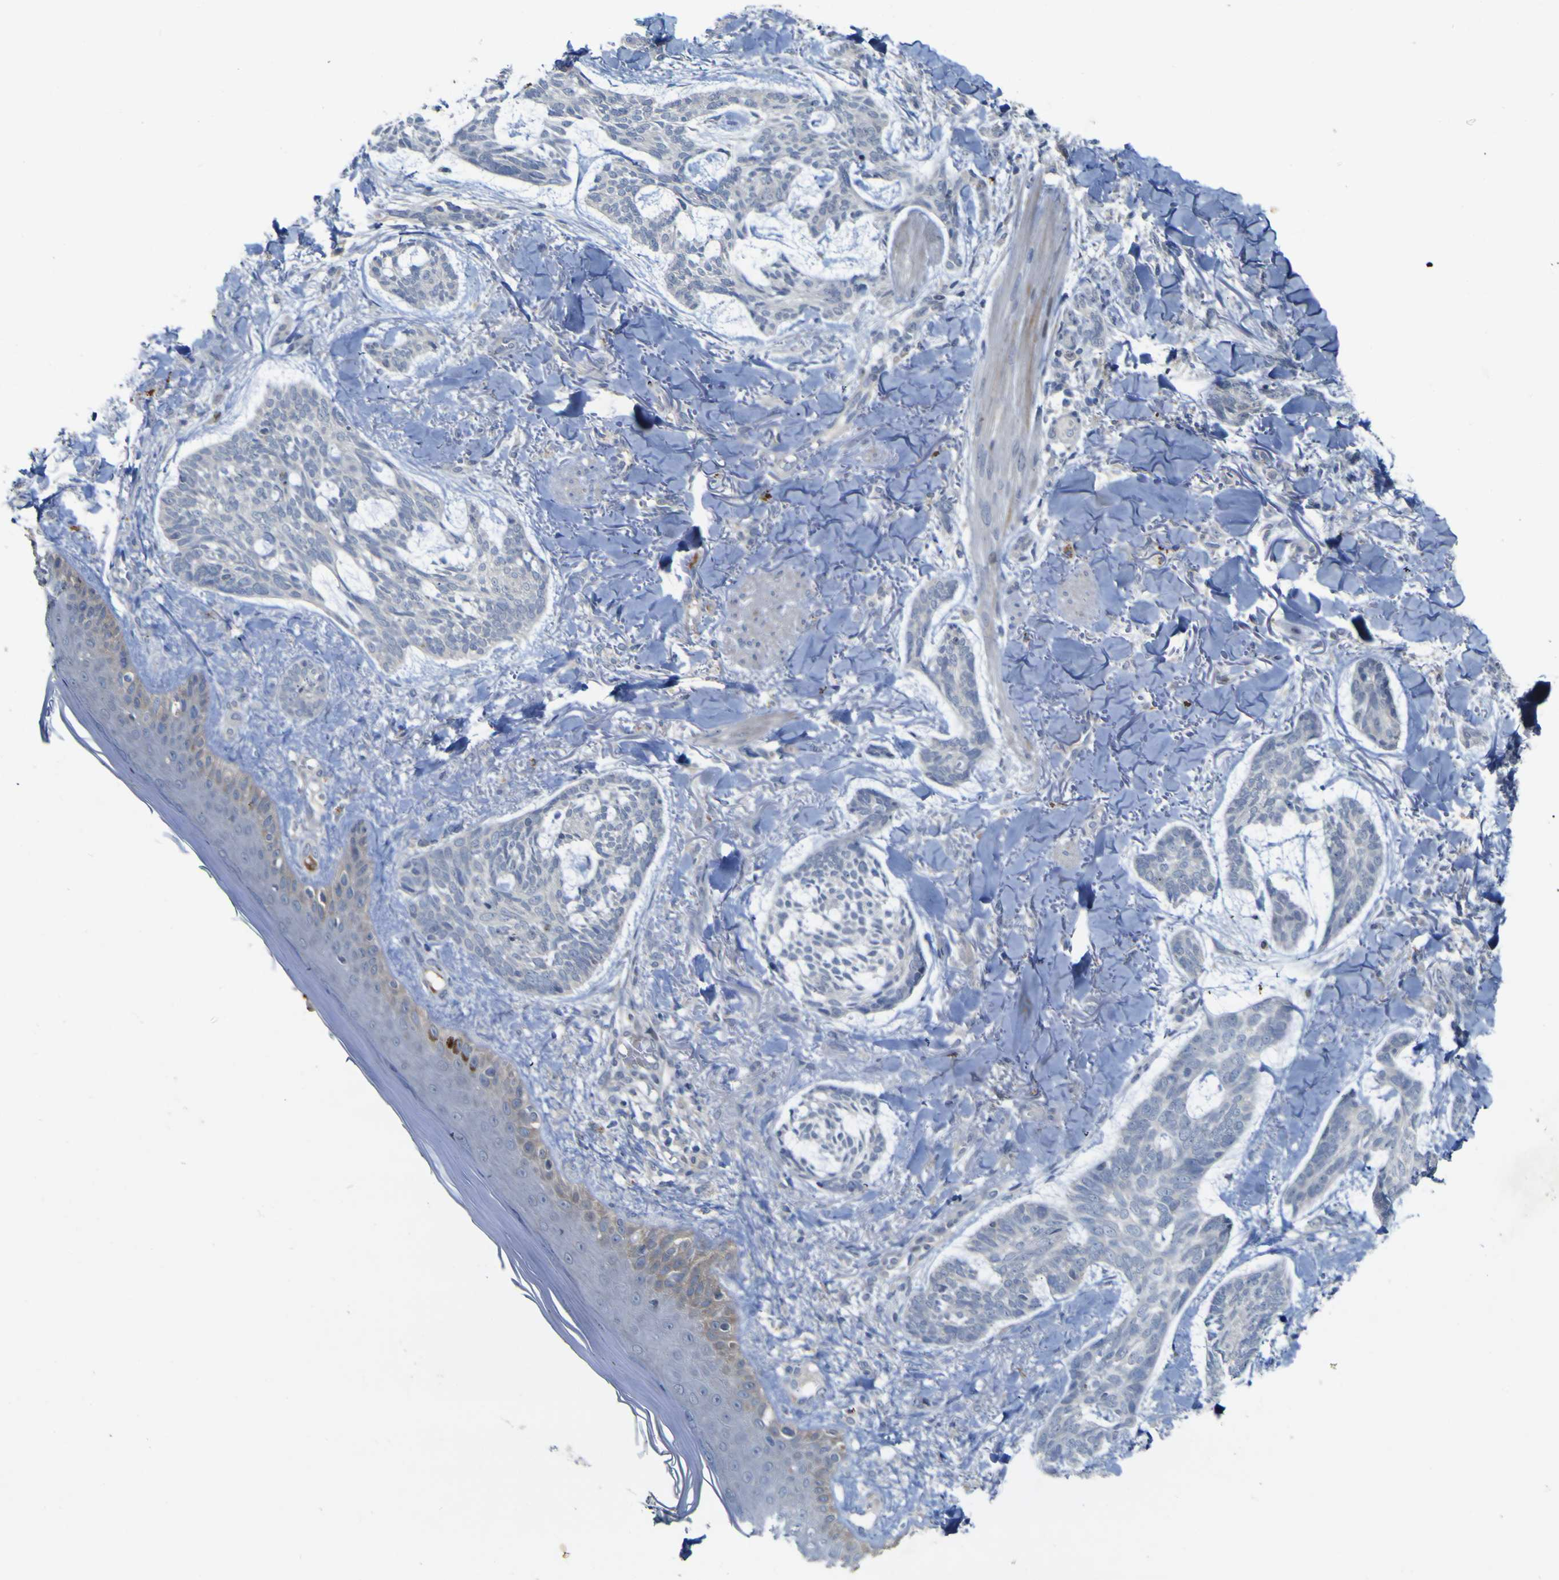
{"staining": {"intensity": "negative", "quantity": "none", "location": "none"}, "tissue": "skin cancer", "cell_type": "Tumor cells", "image_type": "cancer", "snomed": [{"axis": "morphology", "description": "Basal cell carcinoma"}, {"axis": "topography", "description": "Skin"}], "caption": "Micrograph shows no significant protein expression in tumor cells of basal cell carcinoma (skin).", "gene": "NAV1", "patient": {"sex": "male", "age": 43}}